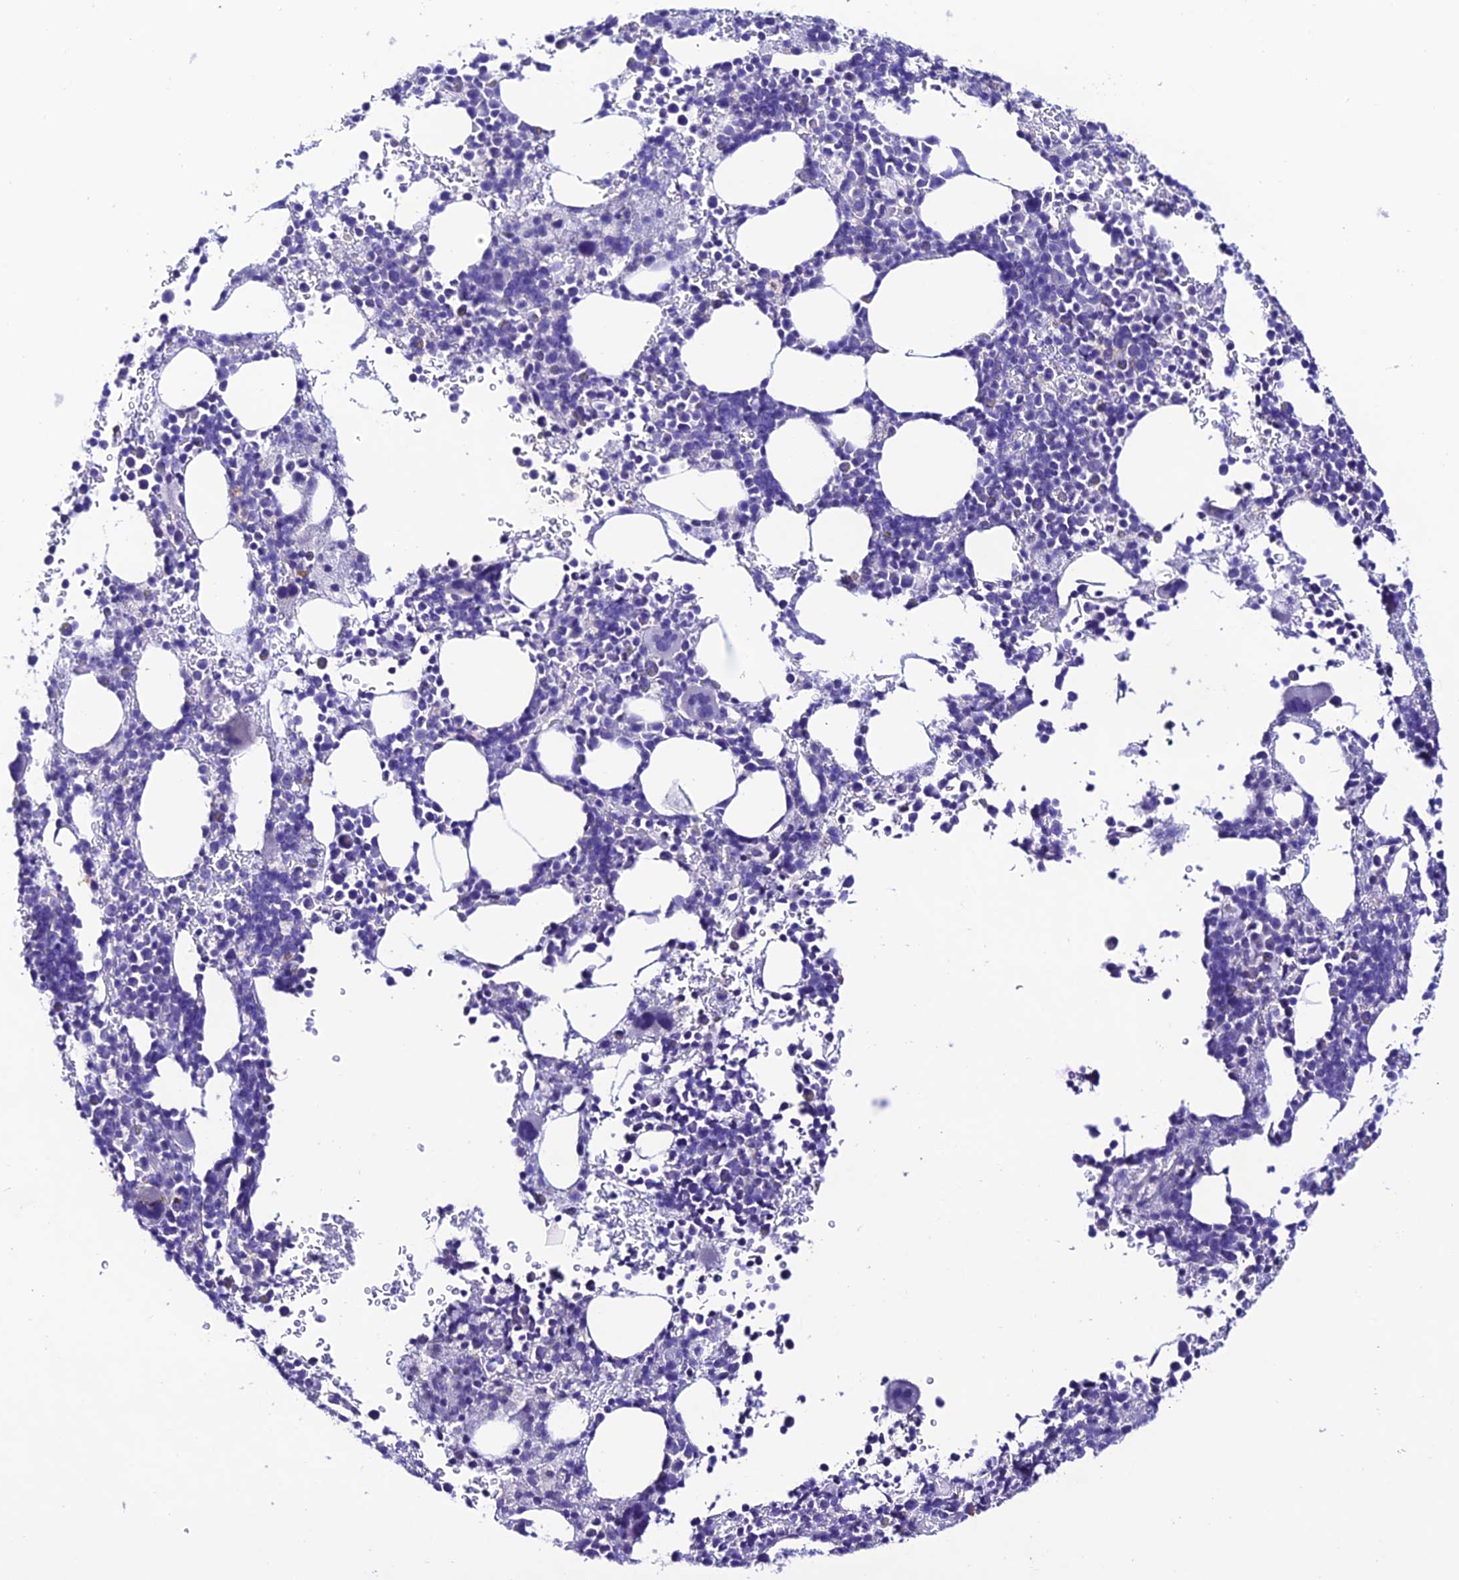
{"staining": {"intensity": "negative", "quantity": "none", "location": "none"}, "tissue": "bone marrow", "cell_type": "Hematopoietic cells", "image_type": "normal", "snomed": [{"axis": "morphology", "description": "Normal tissue, NOS"}, {"axis": "topography", "description": "Bone marrow"}], "caption": "Immunohistochemical staining of benign human bone marrow shows no significant staining in hematopoietic cells. The staining was performed using DAB to visualize the protein expression in brown, while the nuclei were stained in blue with hematoxylin (Magnification: 20x).", "gene": "NLRP6", "patient": {"sex": "female", "age": 82}}